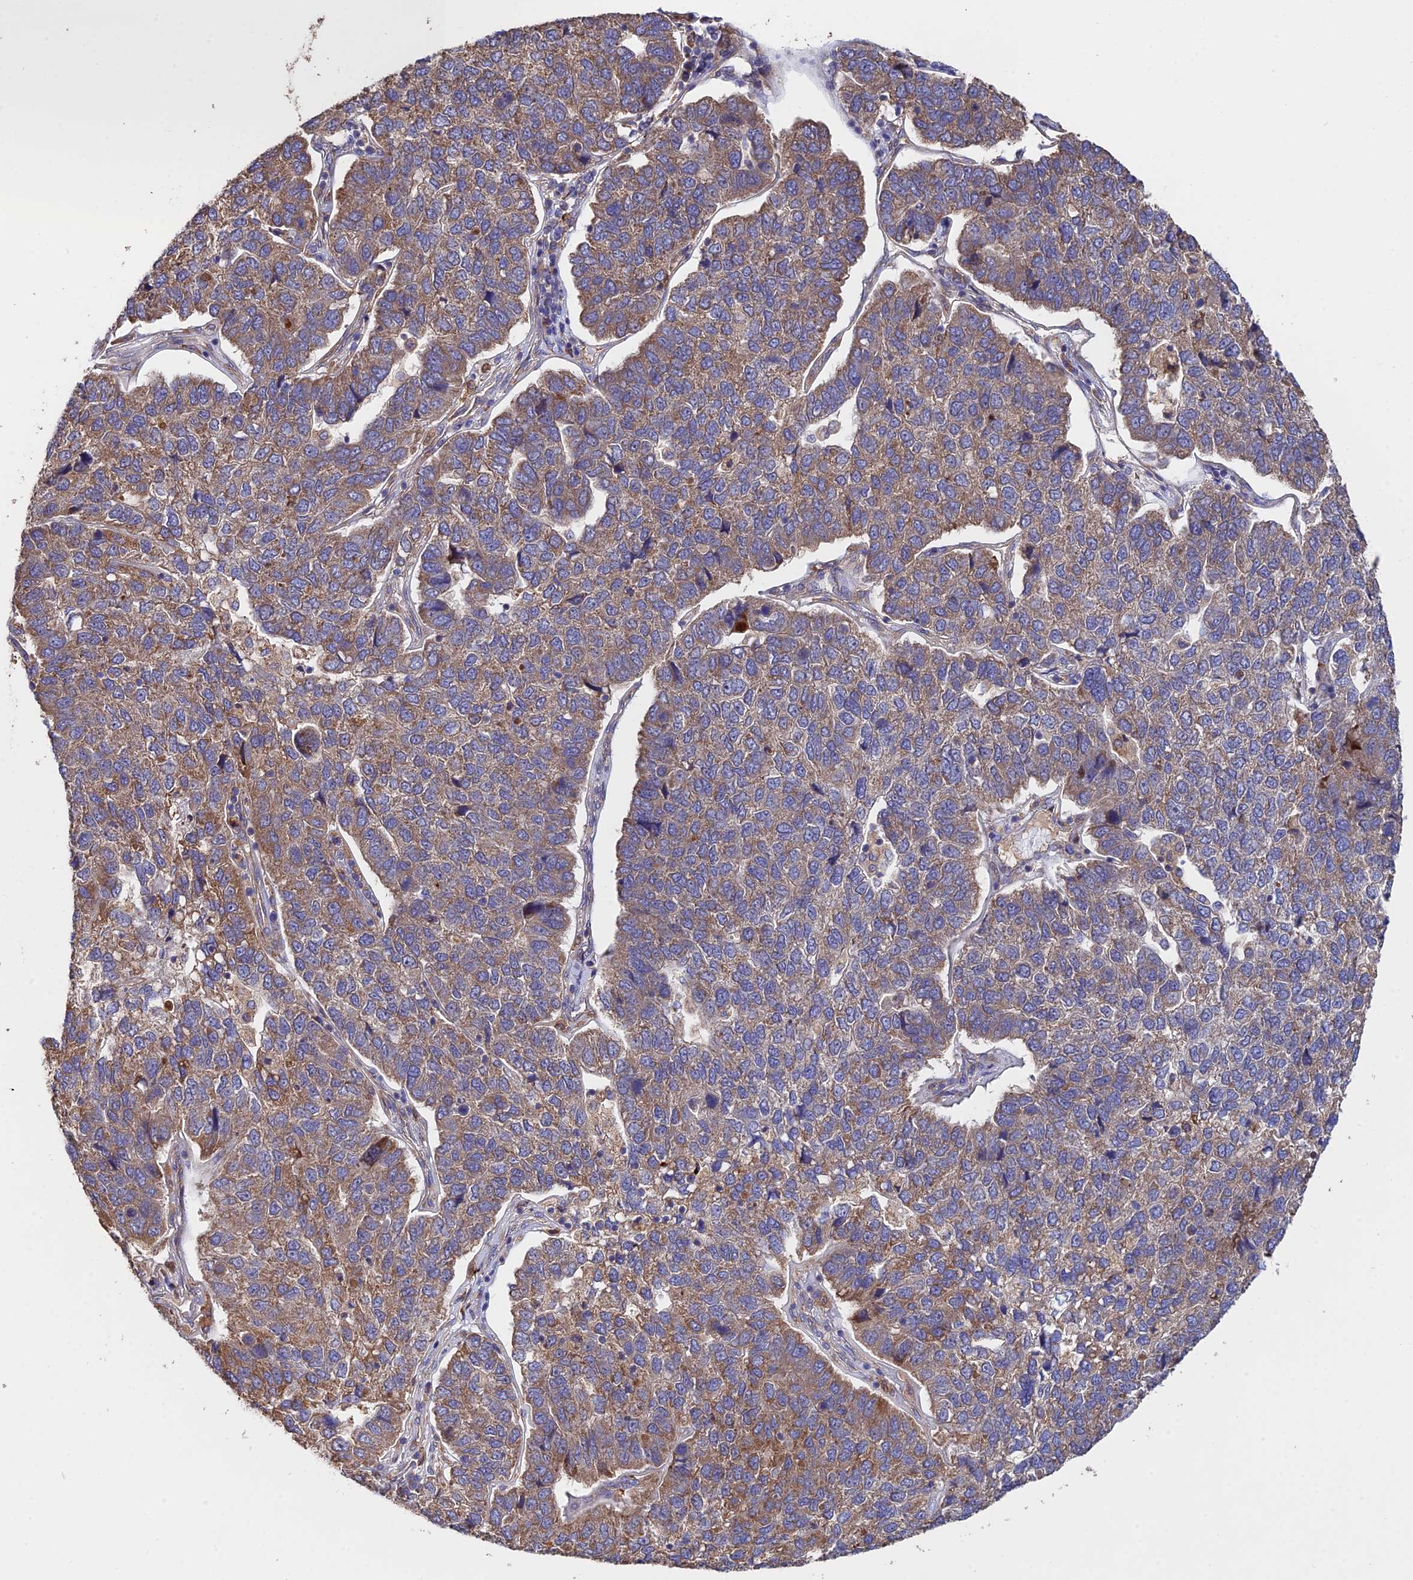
{"staining": {"intensity": "moderate", "quantity": "25%-75%", "location": "cytoplasmic/membranous"}, "tissue": "pancreatic cancer", "cell_type": "Tumor cells", "image_type": "cancer", "snomed": [{"axis": "morphology", "description": "Adenocarcinoma, NOS"}, {"axis": "topography", "description": "Pancreas"}], "caption": "This photomicrograph exhibits immunohistochemistry staining of pancreatic cancer (adenocarcinoma), with medium moderate cytoplasmic/membranous positivity in about 25%-75% of tumor cells.", "gene": "CDC37L1", "patient": {"sex": "female", "age": 61}}